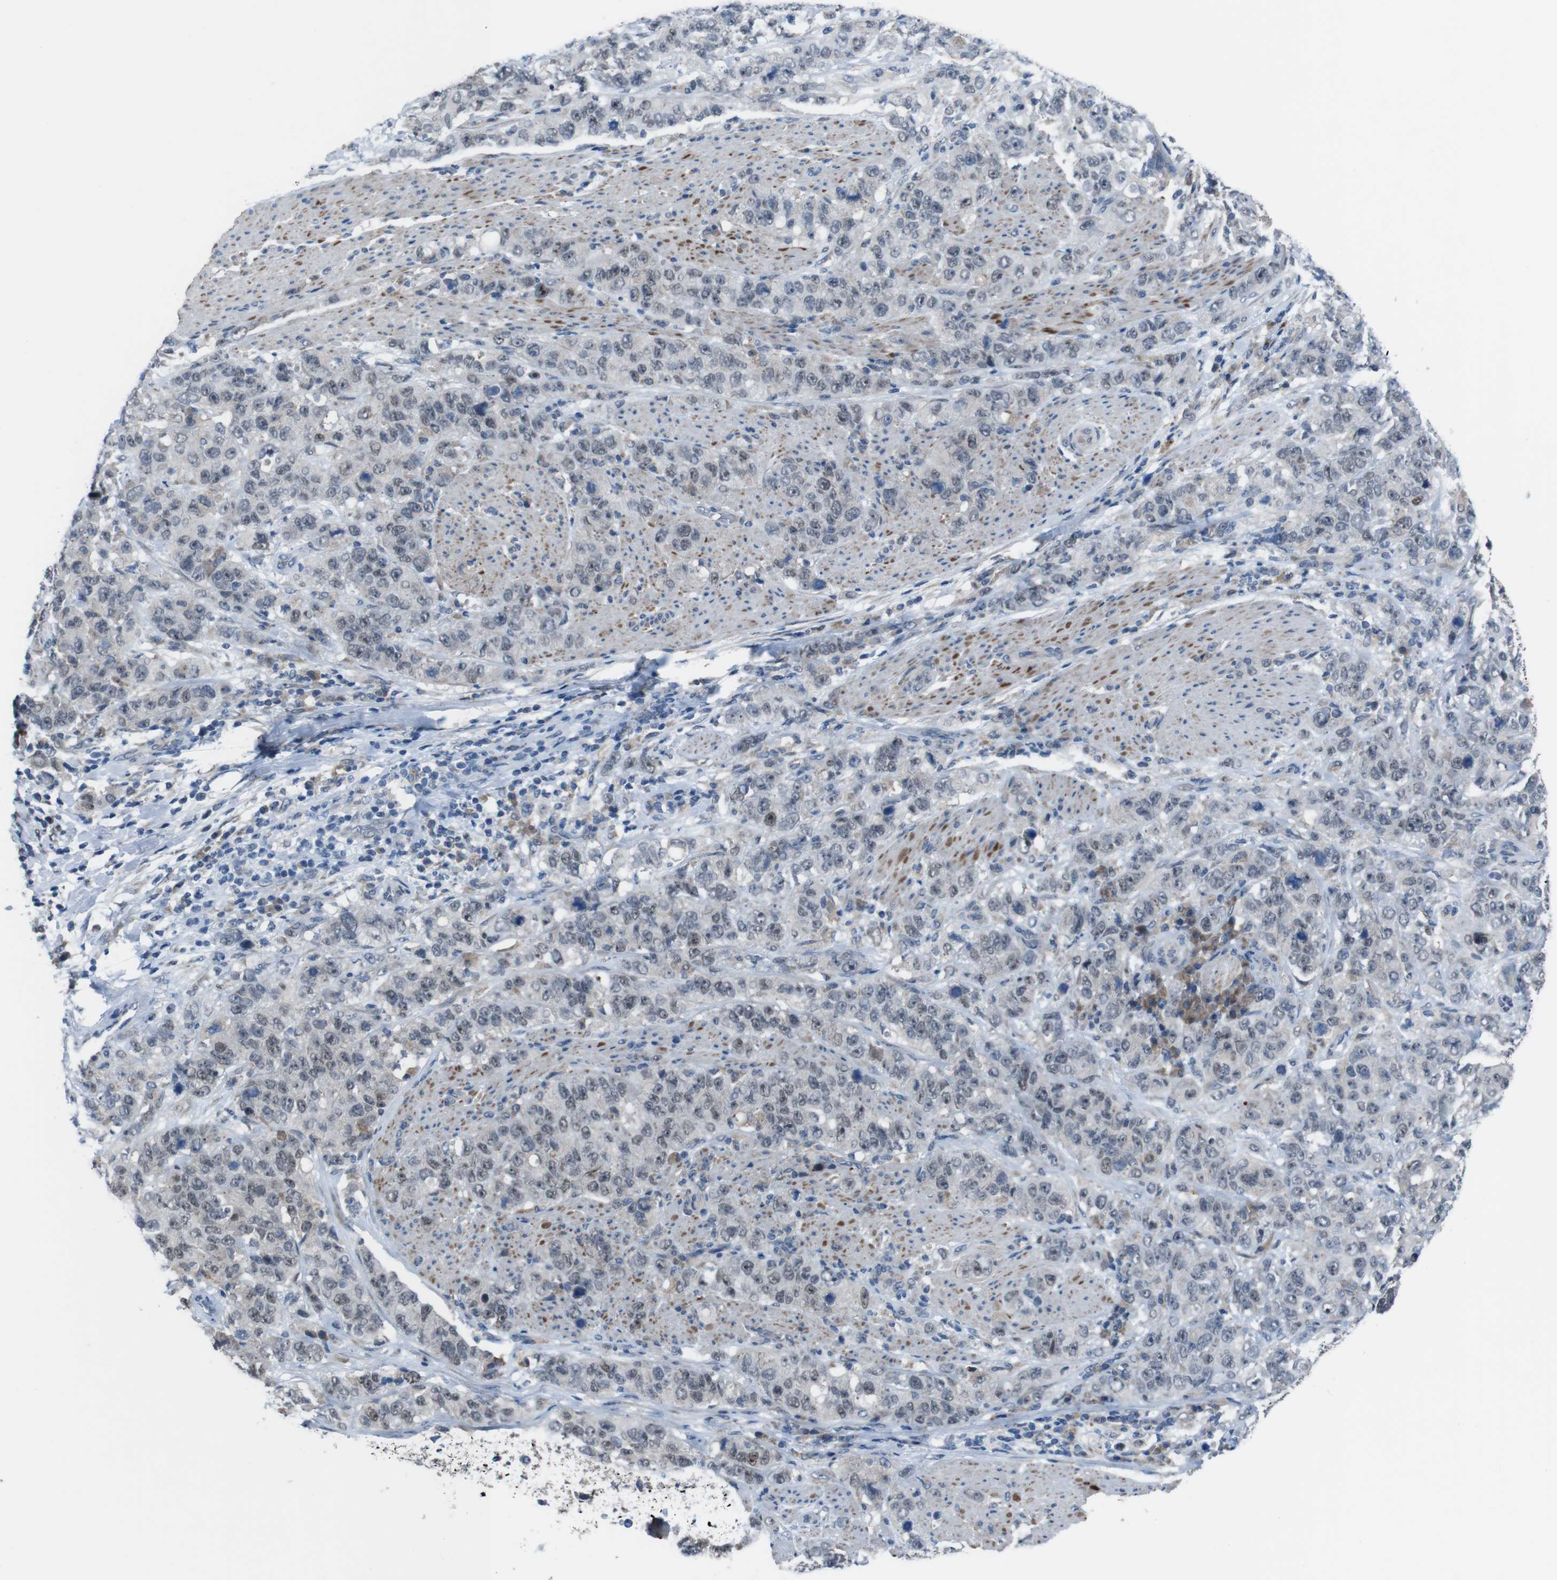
{"staining": {"intensity": "weak", "quantity": "<25%", "location": "nuclear"}, "tissue": "stomach cancer", "cell_type": "Tumor cells", "image_type": "cancer", "snomed": [{"axis": "morphology", "description": "Adenocarcinoma, NOS"}, {"axis": "topography", "description": "Stomach"}], "caption": "DAB immunohistochemical staining of stomach adenocarcinoma shows no significant positivity in tumor cells.", "gene": "CDH22", "patient": {"sex": "male", "age": 48}}